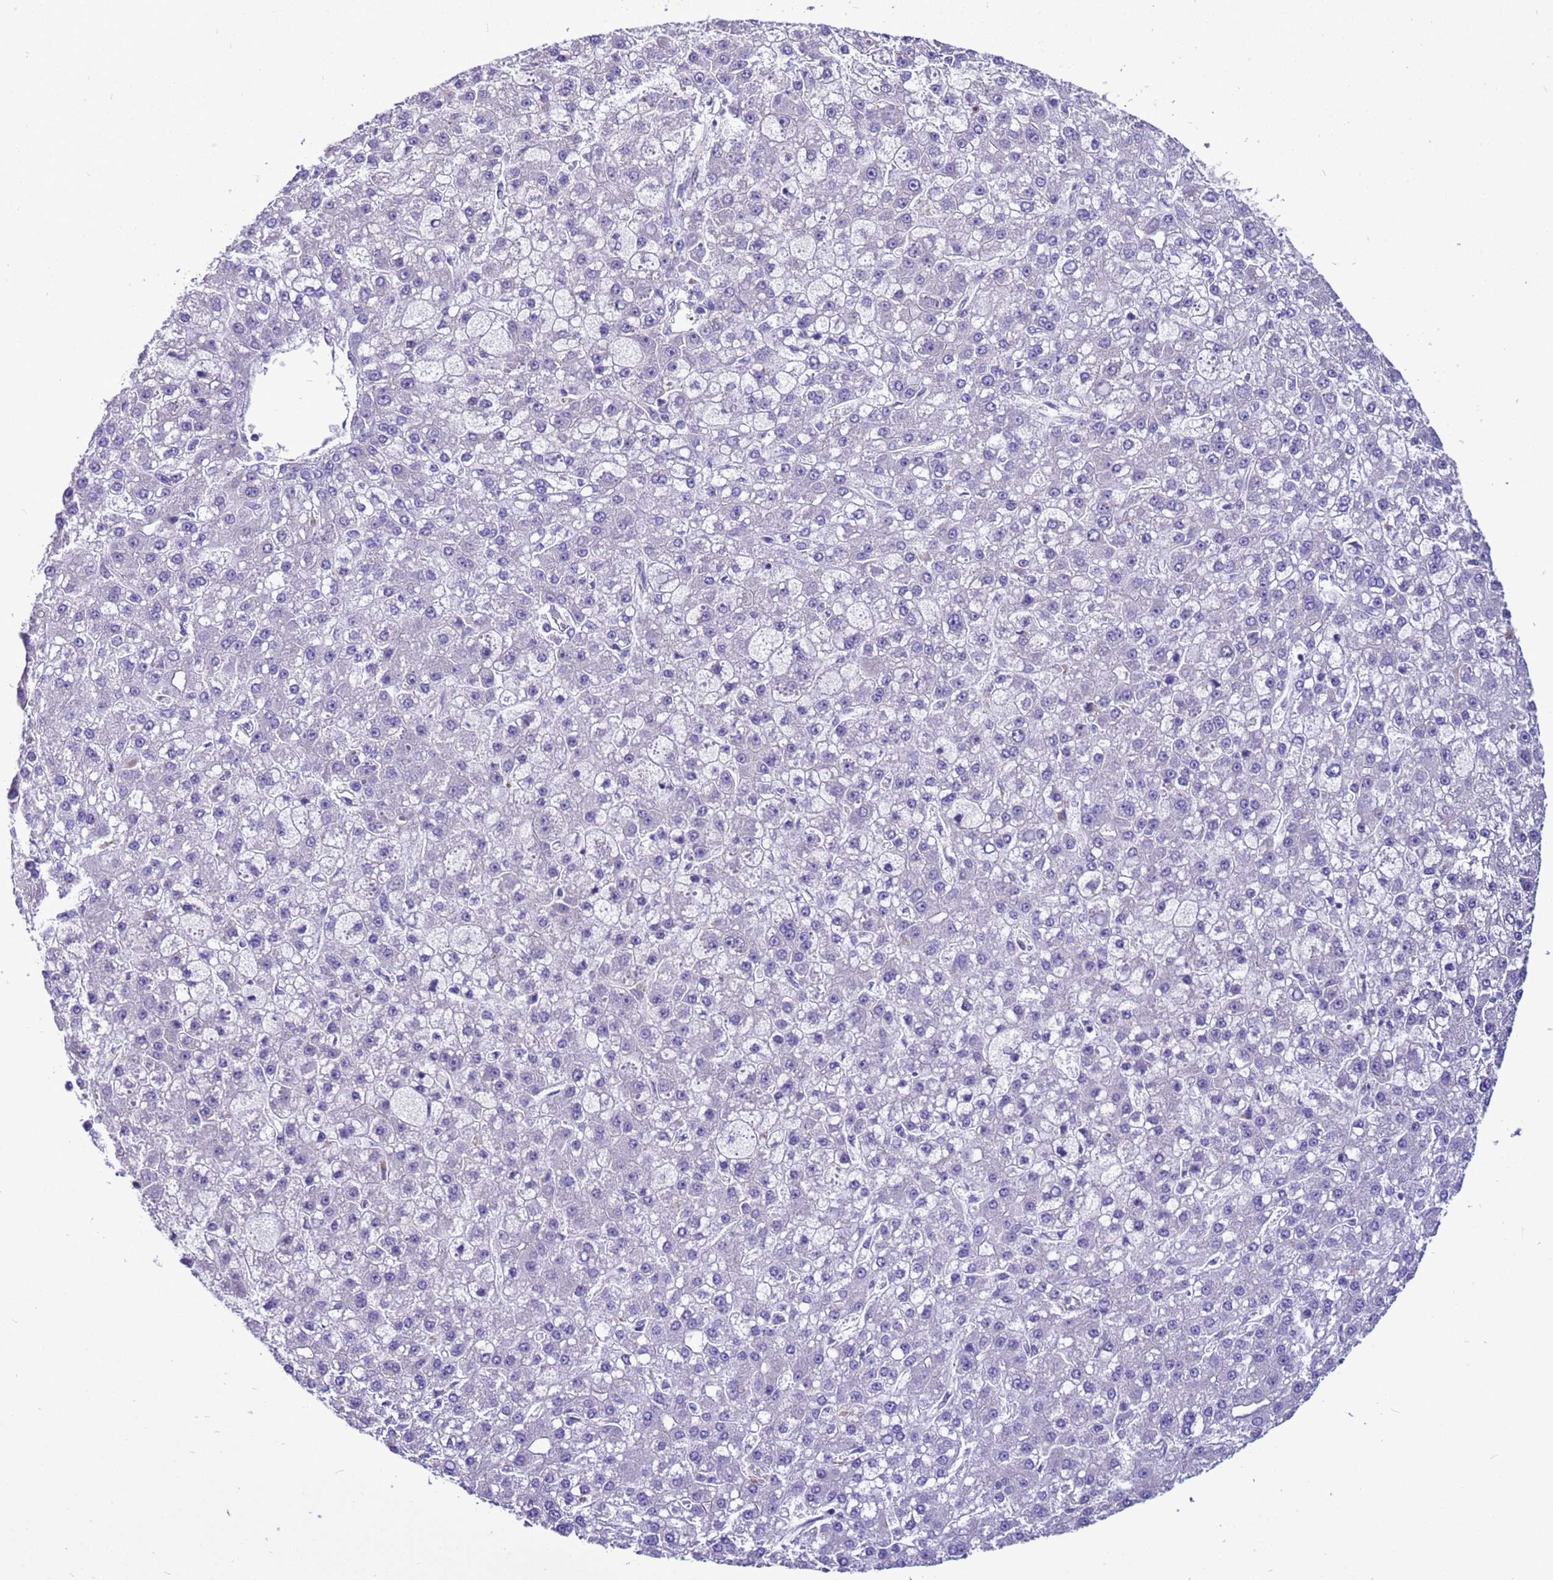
{"staining": {"intensity": "negative", "quantity": "none", "location": "none"}, "tissue": "liver cancer", "cell_type": "Tumor cells", "image_type": "cancer", "snomed": [{"axis": "morphology", "description": "Carcinoma, Hepatocellular, NOS"}, {"axis": "topography", "description": "Liver"}], "caption": "The image displays no staining of tumor cells in hepatocellular carcinoma (liver).", "gene": "RABEP2", "patient": {"sex": "male", "age": 67}}